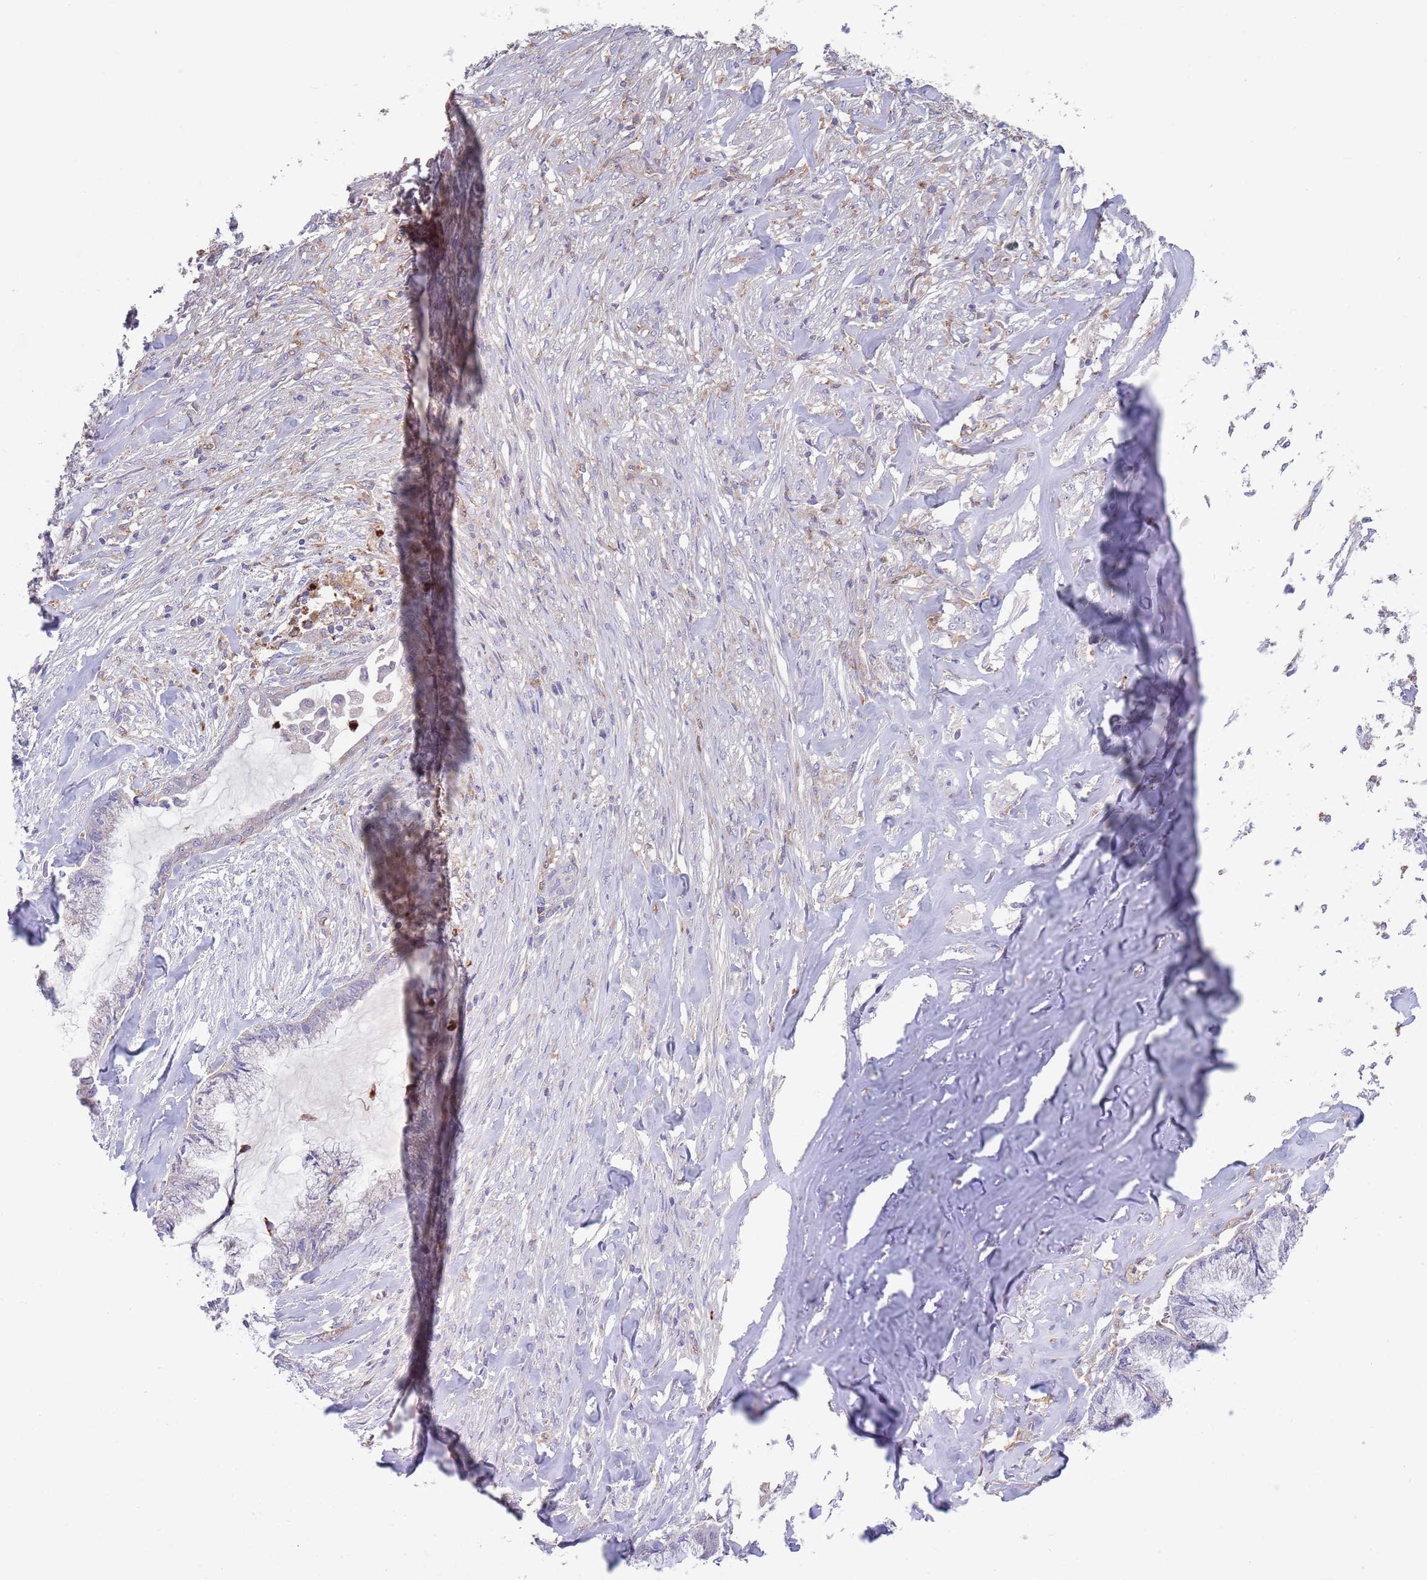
{"staining": {"intensity": "negative", "quantity": "none", "location": "none"}, "tissue": "endometrial cancer", "cell_type": "Tumor cells", "image_type": "cancer", "snomed": [{"axis": "morphology", "description": "Adenocarcinoma, NOS"}, {"axis": "topography", "description": "Endometrium"}], "caption": "Adenocarcinoma (endometrial) stained for a protein using immunohistochemistry (IHC) reveals no staining tumor cells.", "gene": "DDT", "patient": {"sex": "female", "age": 86}}